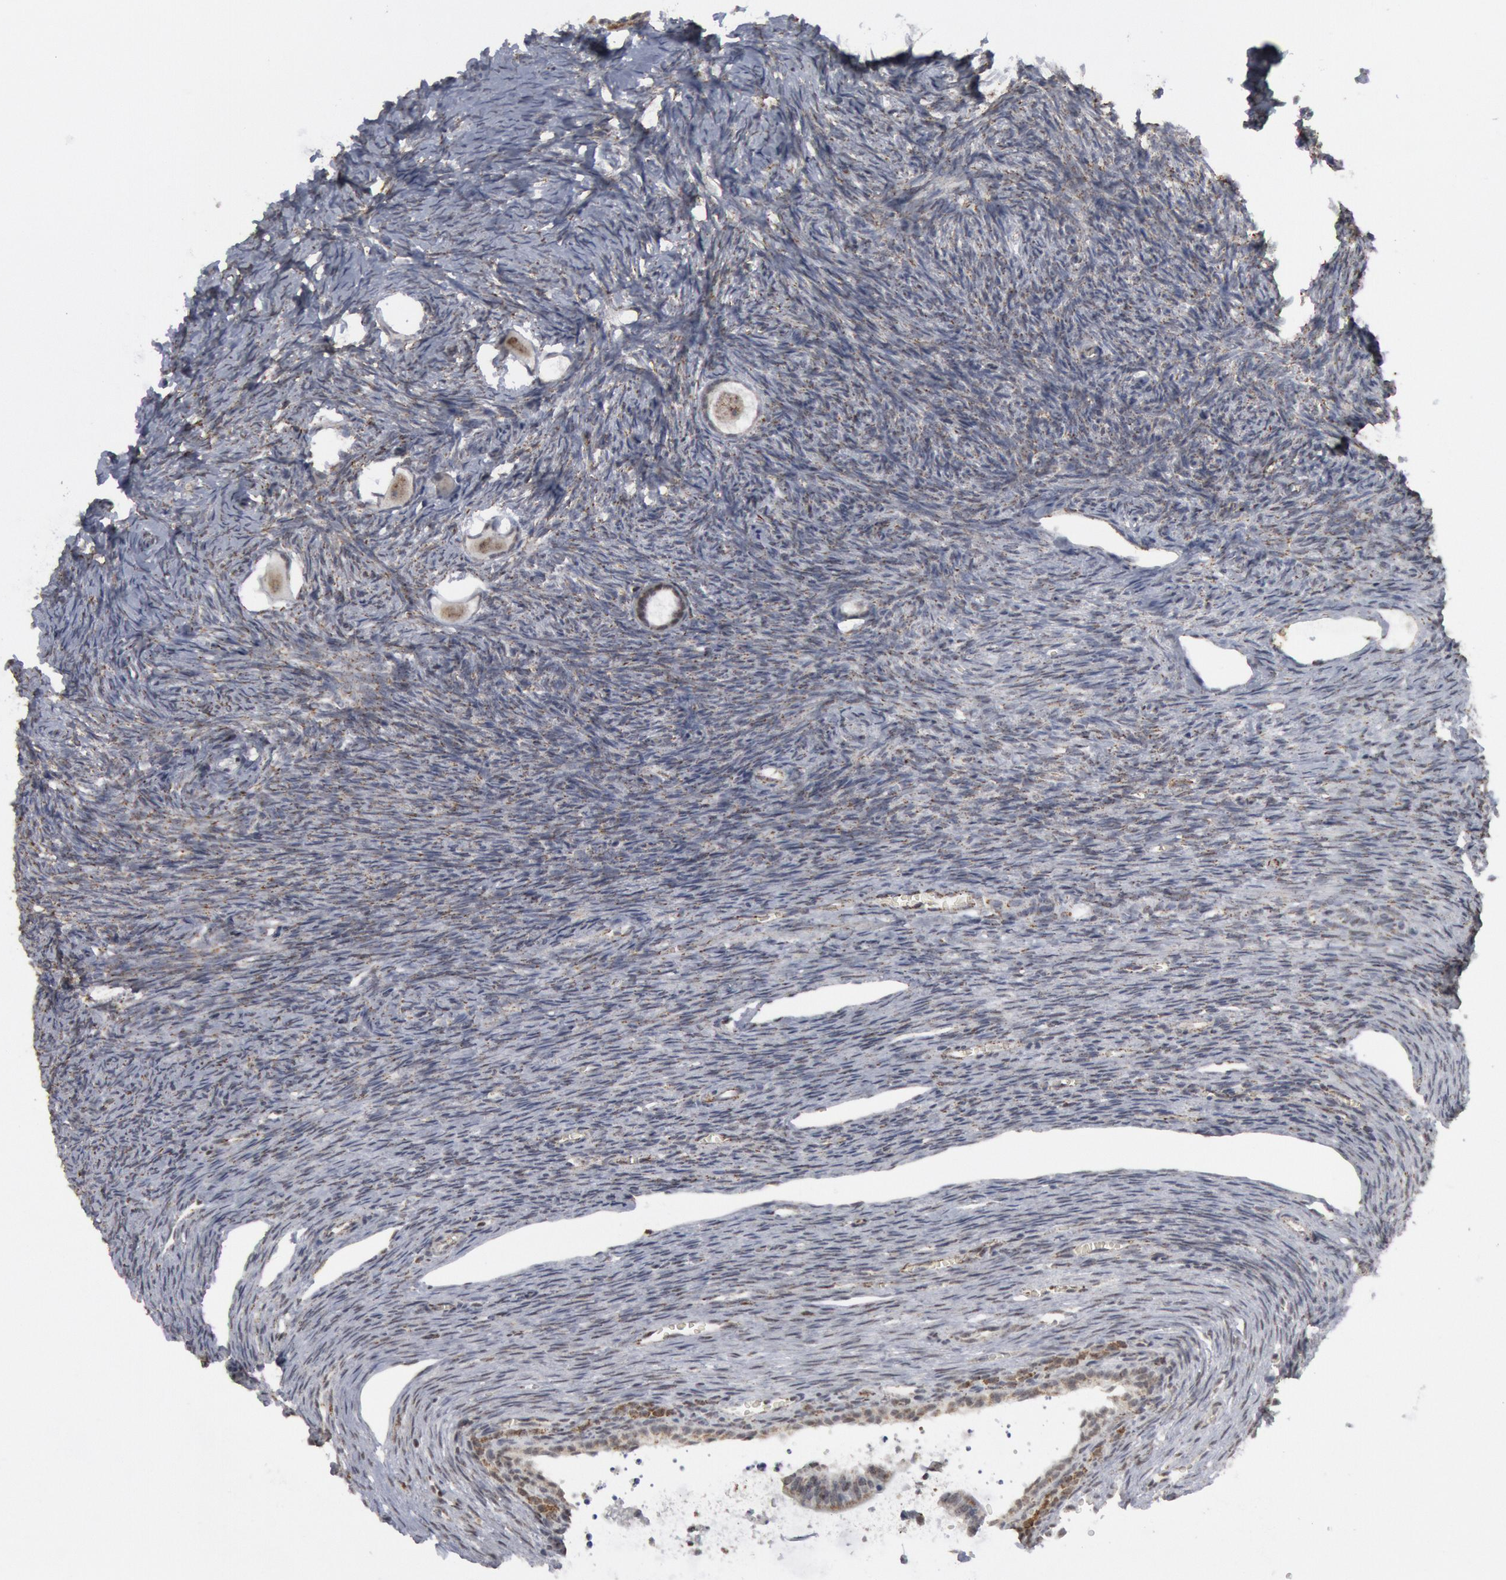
{"staining": {"intensity": "weak", "quantity": ">75%", "location": "cytoplasmic/membranous"}, "tissue": "ovary", "cell_type": "Follicle cells", "image_type": "normal", "snomed": [{"axis": "morphology", "description": "Normal tissue, NOS"}, {"axis": "topography", "description": "Ovary"}], "caption": "Immunohistochemical staining of unremarkable ovary exhibits low levels of weak cytoplasmic/membranous expression in approximately >75% of follicle cells. The protein is shown in brown color, while the nuclei are stained blue.", "gene": "CASP9", "patient": {"sex": "female", "age": 27}}